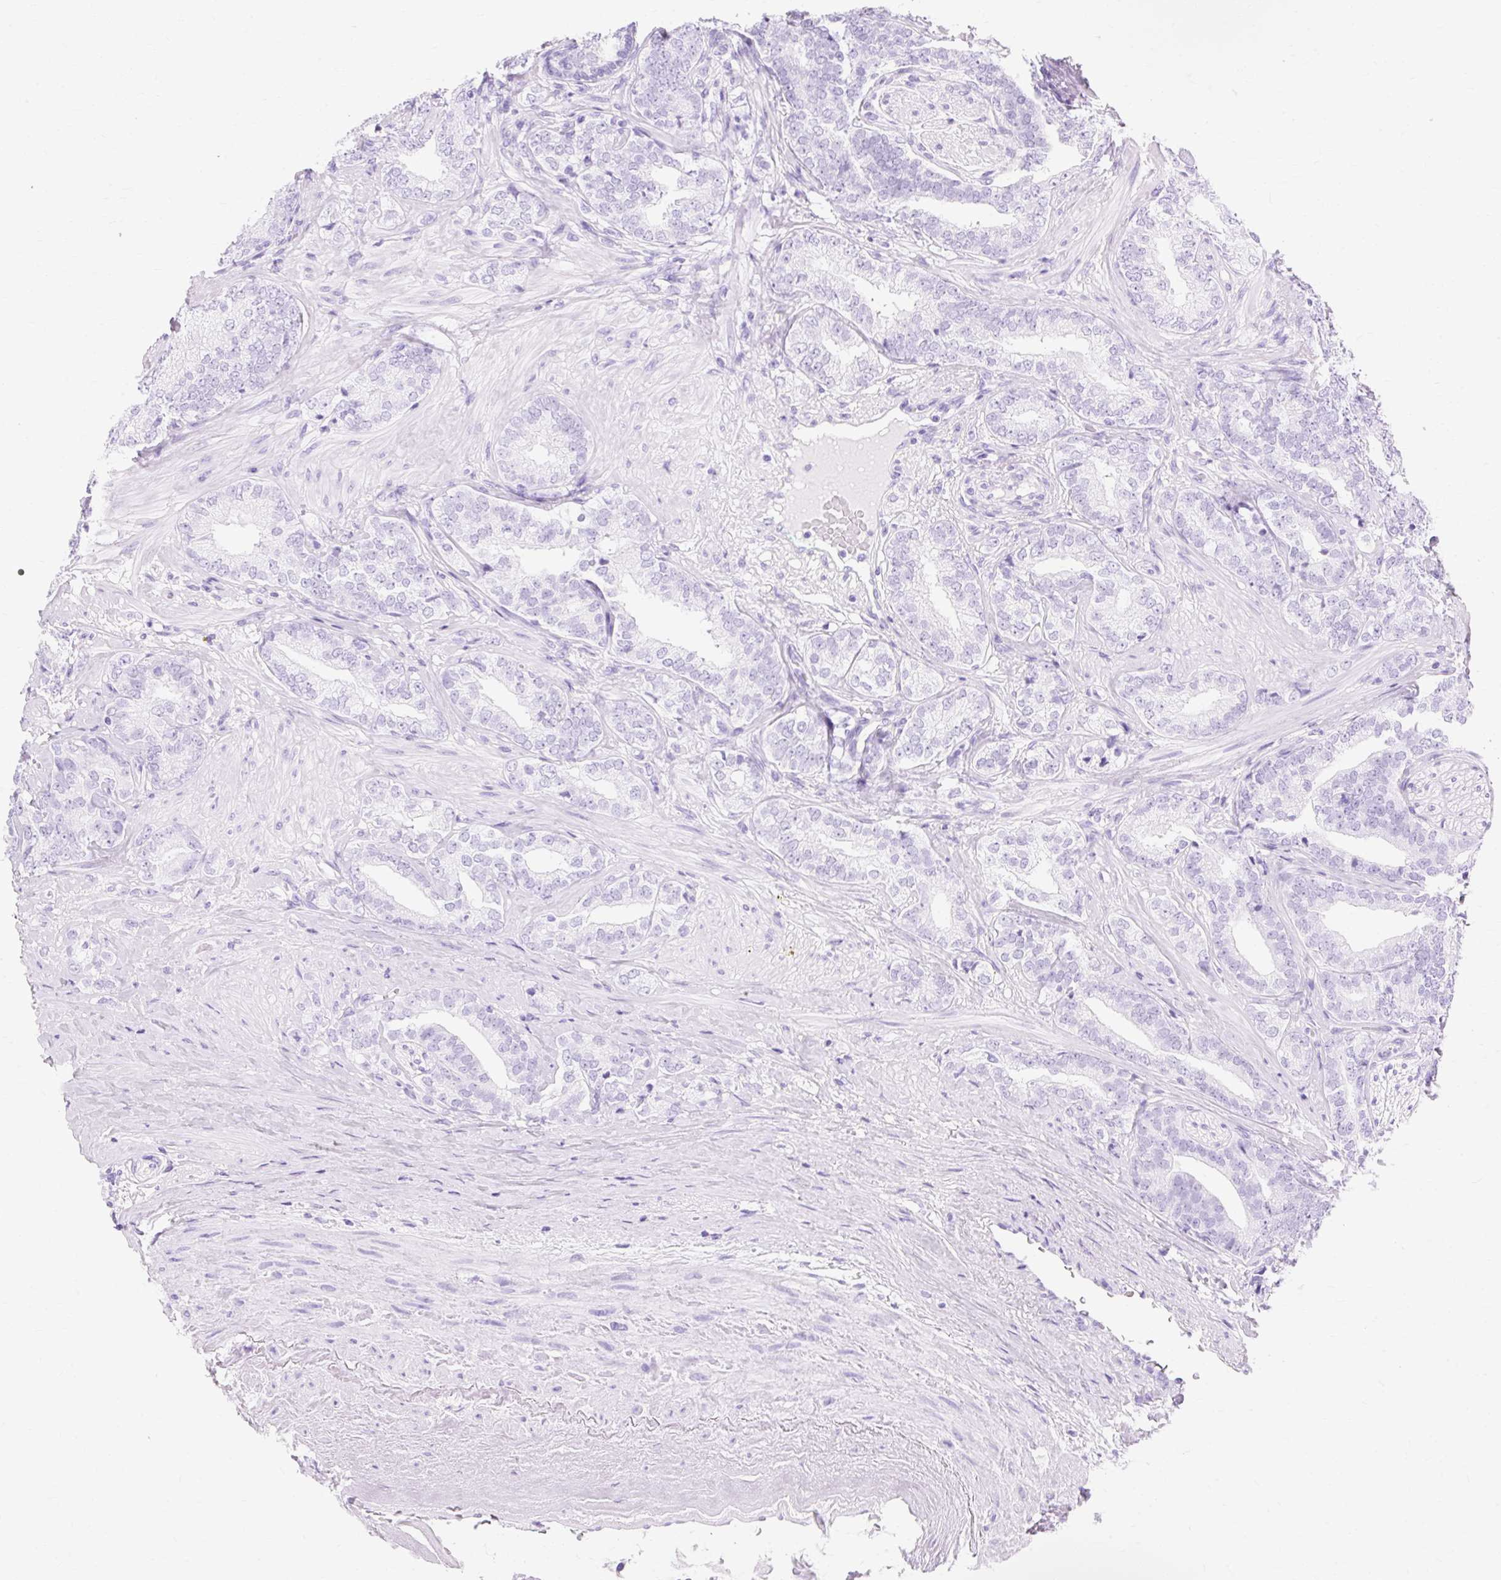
{"staining": {"intensity": "negative", "quantity": "none", "location": "none"}, "tissue": "prostate cancer", "cell_type": "Tumor cells", "image_type": "cancer", "snomed": [{"axis": "morphology", "description": "Adenocarcinoma, High grade"}, {"axis": "topography", "description": "Prostate"}], "caption": "Protein analysis of prostate cancer (high-grade adenocarcinoma) reveals no significant positivity in tumor cells.", "gene": "MBP", "patient": {"sex": "male", "age": 72}}